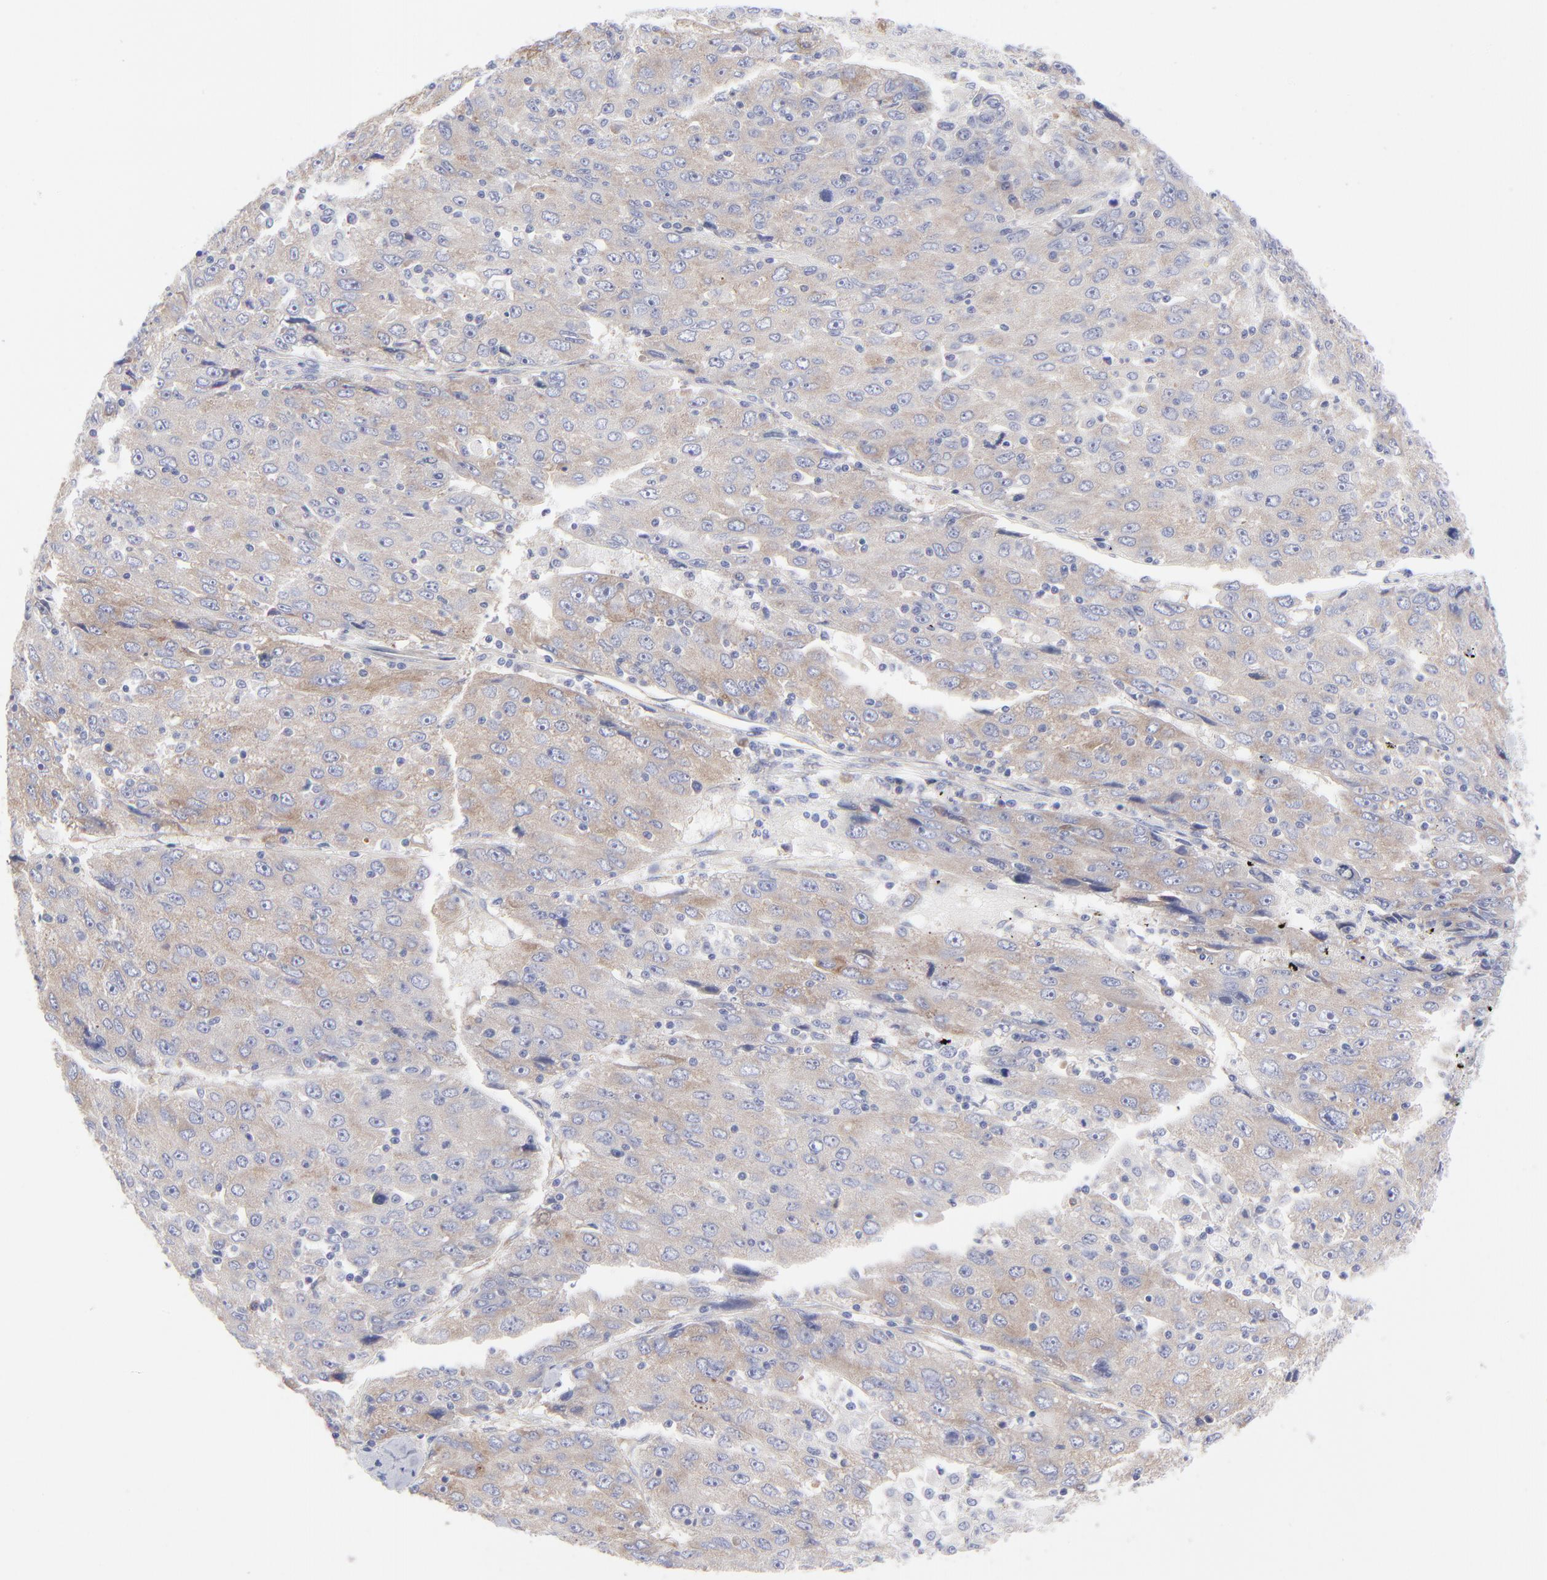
{"staining": {"intensity": "weak", "quantity": ">75%", "location": "cytoplasmic/membranous"}, "tissue": "liver cancer", "cell_type": "Tumor cells", "image_type": "cancer", "snomed": [{"axis": "morphology", "description": "Carcinoma, Hepatocellular, NOS"}, {"axis": "topography", "description": "Liver"}], "caption": "Weak cytoplasmic/membranous staining for a protein is present in approximately >75% of tumor cells of liver hepatocellular carcinoma using IHC.", "gene": "EIF2AK2", "patient": {"sex": "male", "age": 49}}